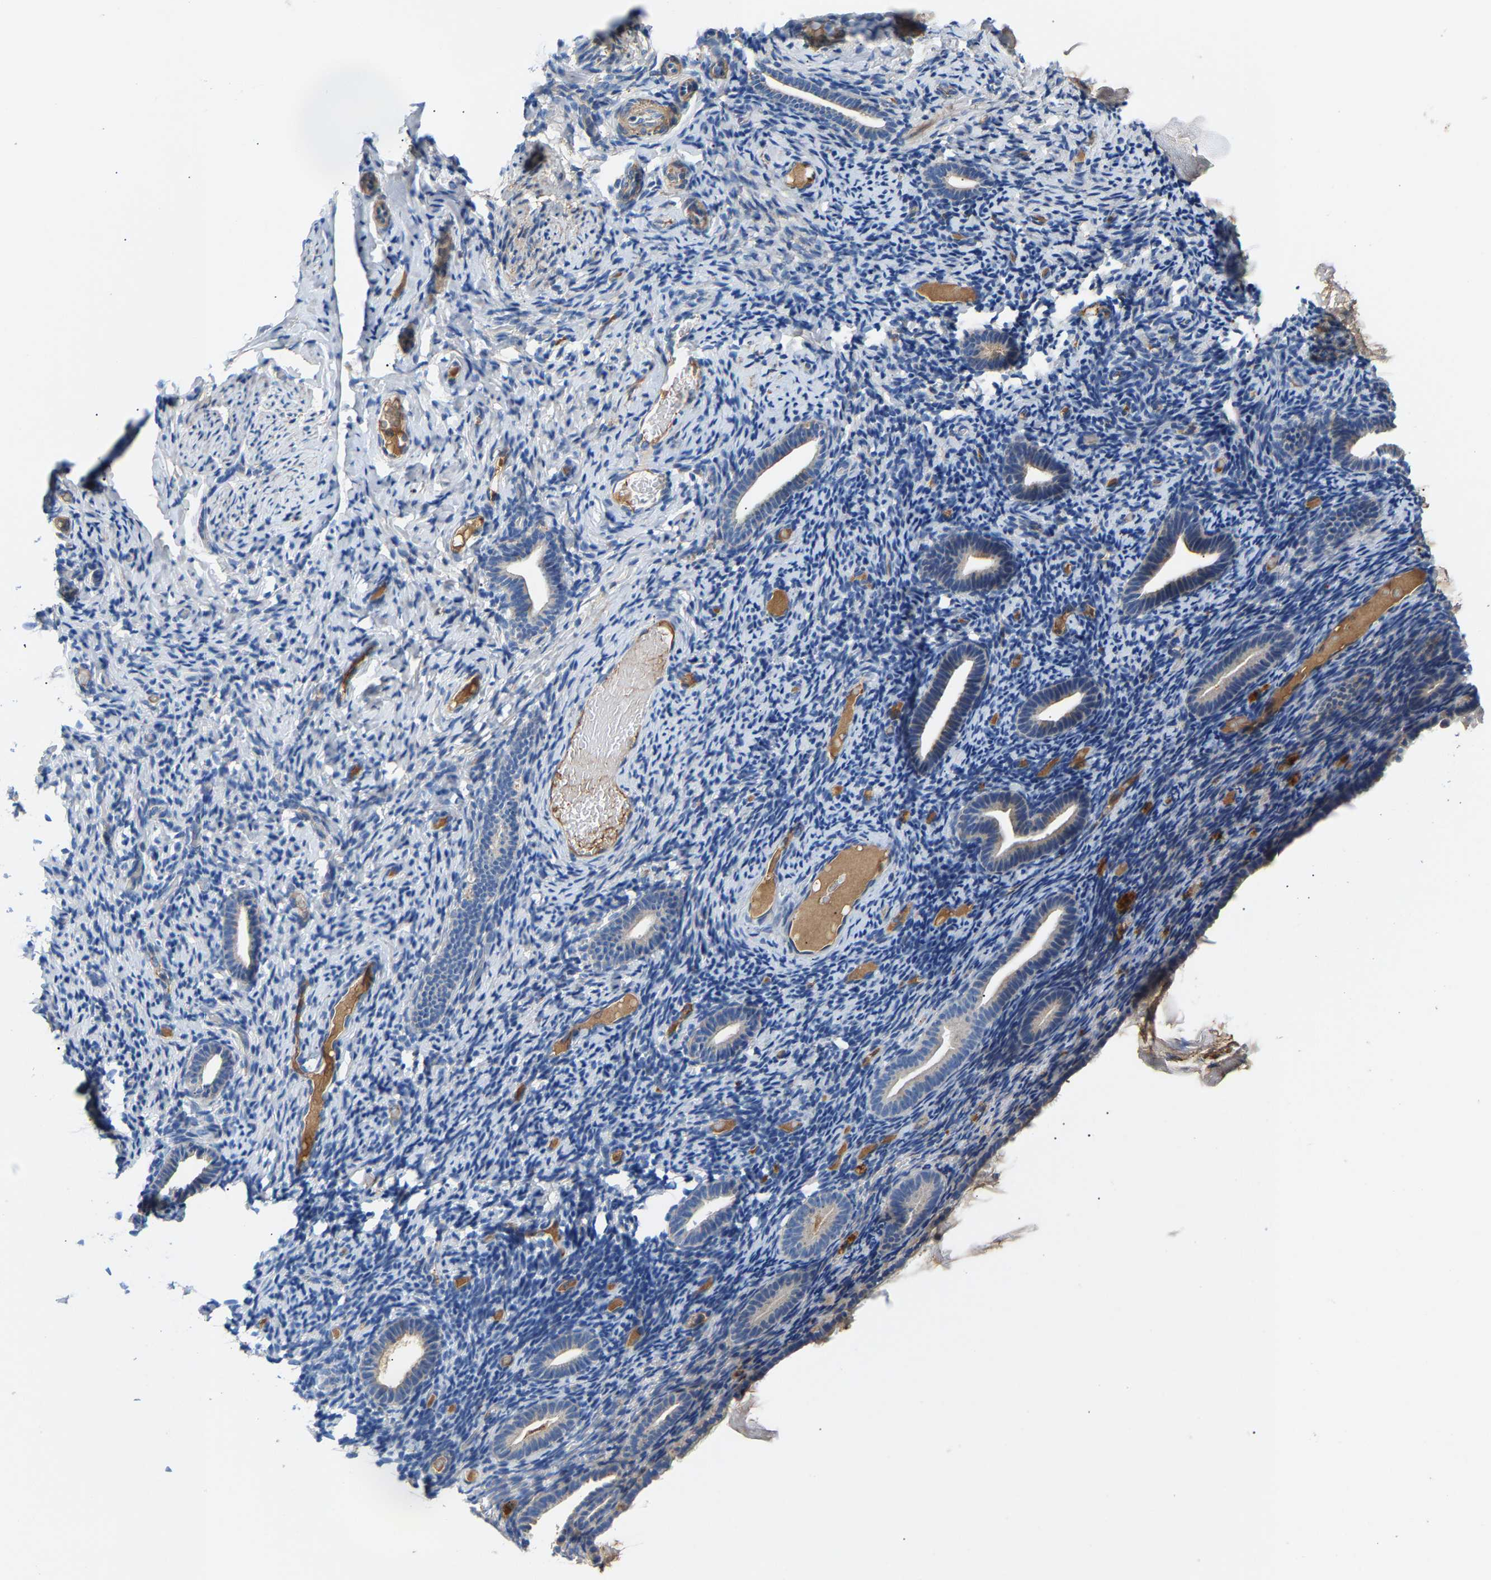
{"staining": {"intensity": "negative", "quantity": "none", "location": "none"}, "tissue": "endometrium", "cell_type": "Cells in endometrial stroma", "image_type": "normal", "snomed": [{"axis": "morphology", "description": "Normal tissue, NOS"}, {"axis": "topography", "description": "Endometrium"}], "caption": "Protein analysis of benign endometrium reveals no significant expression in cells in endometrial stroma.", "gene": "CCDC171", "patient": {"sex": "female", "age": 51}}